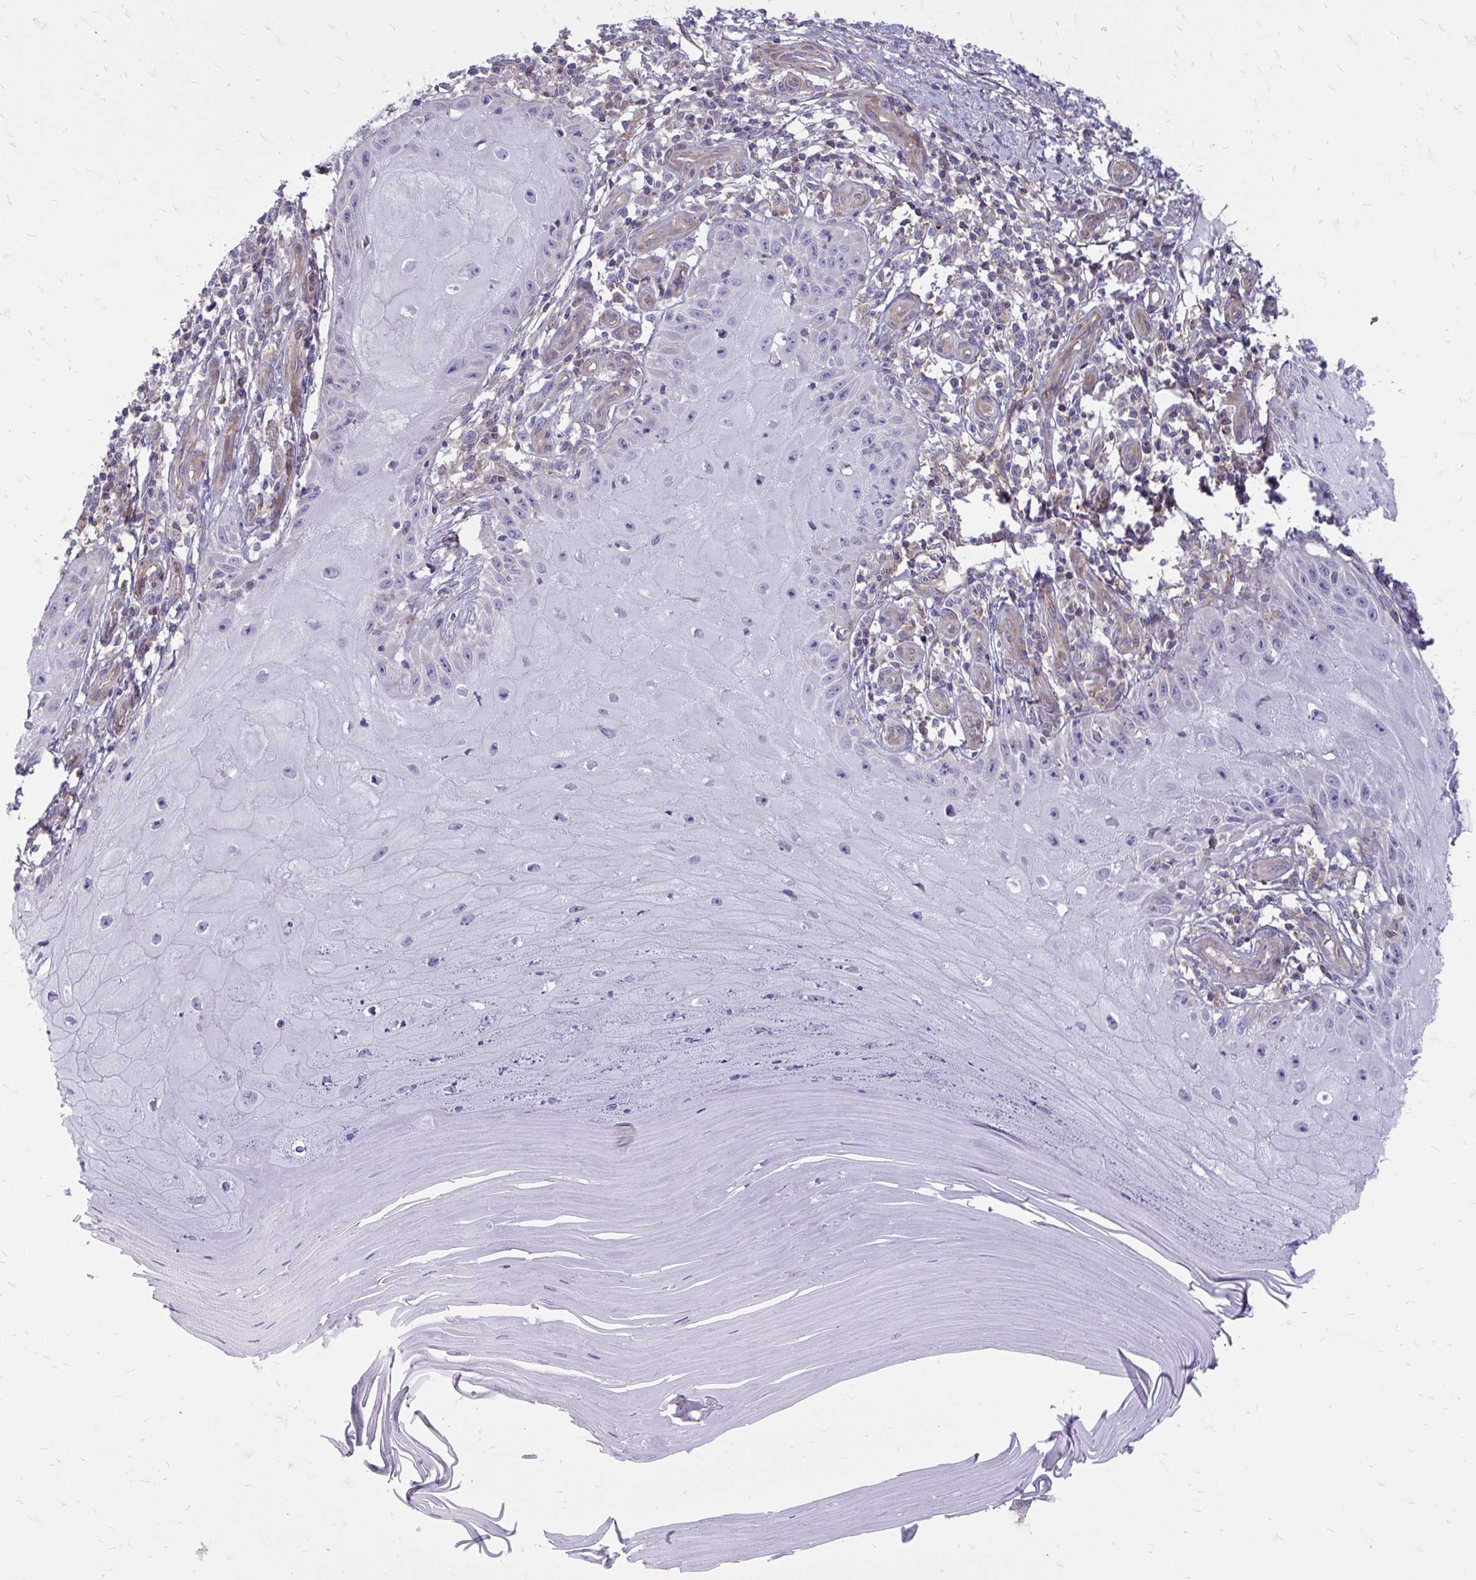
{"staining": {"intensity": "negative", "quantity": "none", "location": "none"}, "tissue": "skin cancer", "cell_type": "Tumor cells", "image_type": "cancer", "snomed": [{"axis": "morphology", "description": "Squamous cell carcinoma, NOS"}, {"axis": "topography", "description": "Skin"}], "caption": "Protein analysis of squamous cell carcinoma (skin) reveals no significant positivity in tumor cells.", "gene": "ASAP1", "patient": {"sex": "female", "age": 77}}